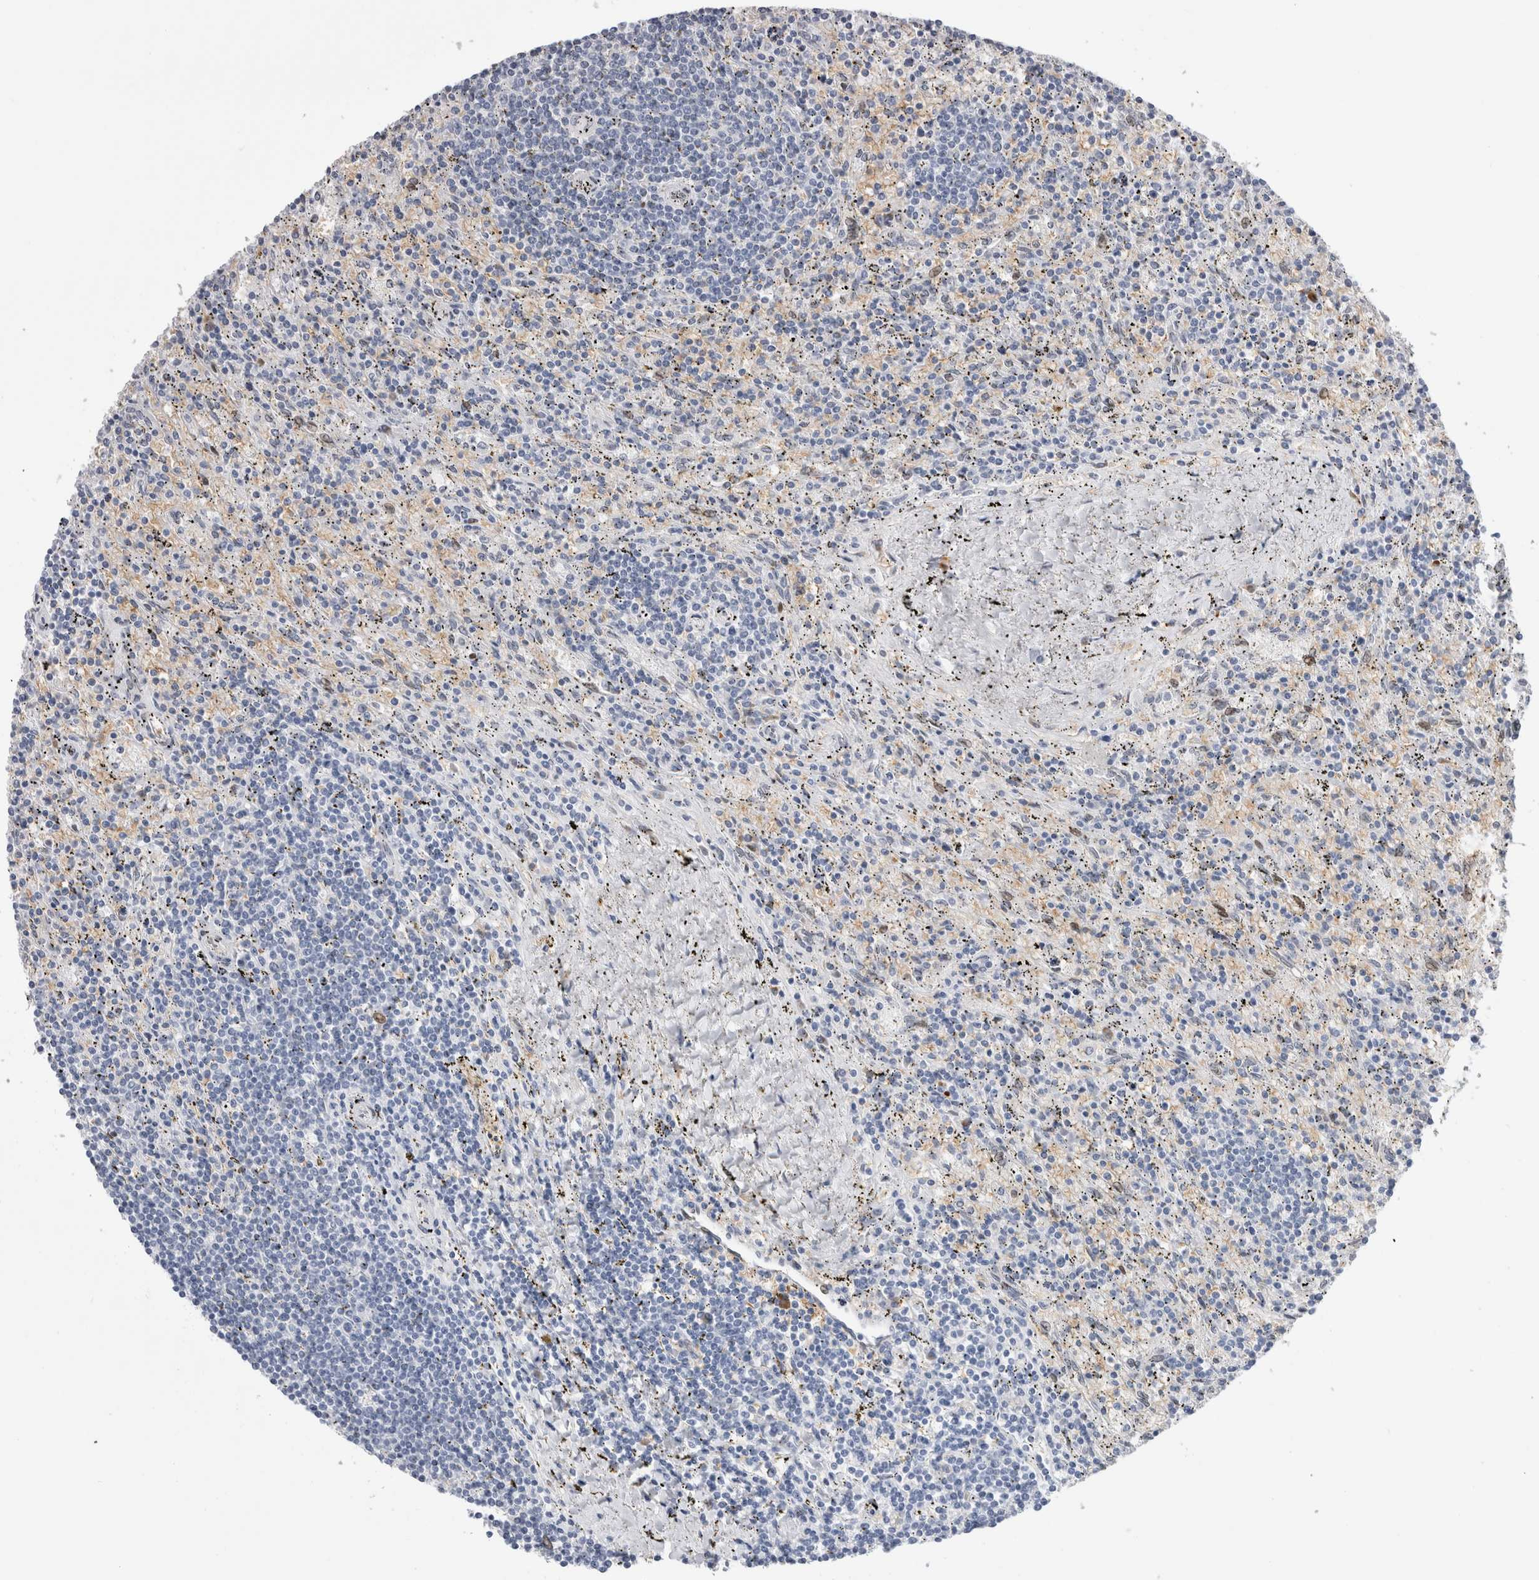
{"staining": {"intensity": "negative", "quantity": "none", "location": "none"}, "tissue": "lymphoma", "cell_type": "Tumor cells", "image_type": "cancer", "snomed": [{"axis": "morphology", "description": "Malignant lymphoma, non-Hodgkin's type, Low grade"}, {"axis": "topography", "description": "Spleen"}], "caption": "Immunohistochemical staining of human lymphoma exhibits no significant expression in tumor cells. (DAB (3,3'-diaminobenzidine) immunohistochemistry visualized using brightfield microscopy, high magnification).", "gene": "DMTN", "patient": {"sex": "male", "age": 76}}